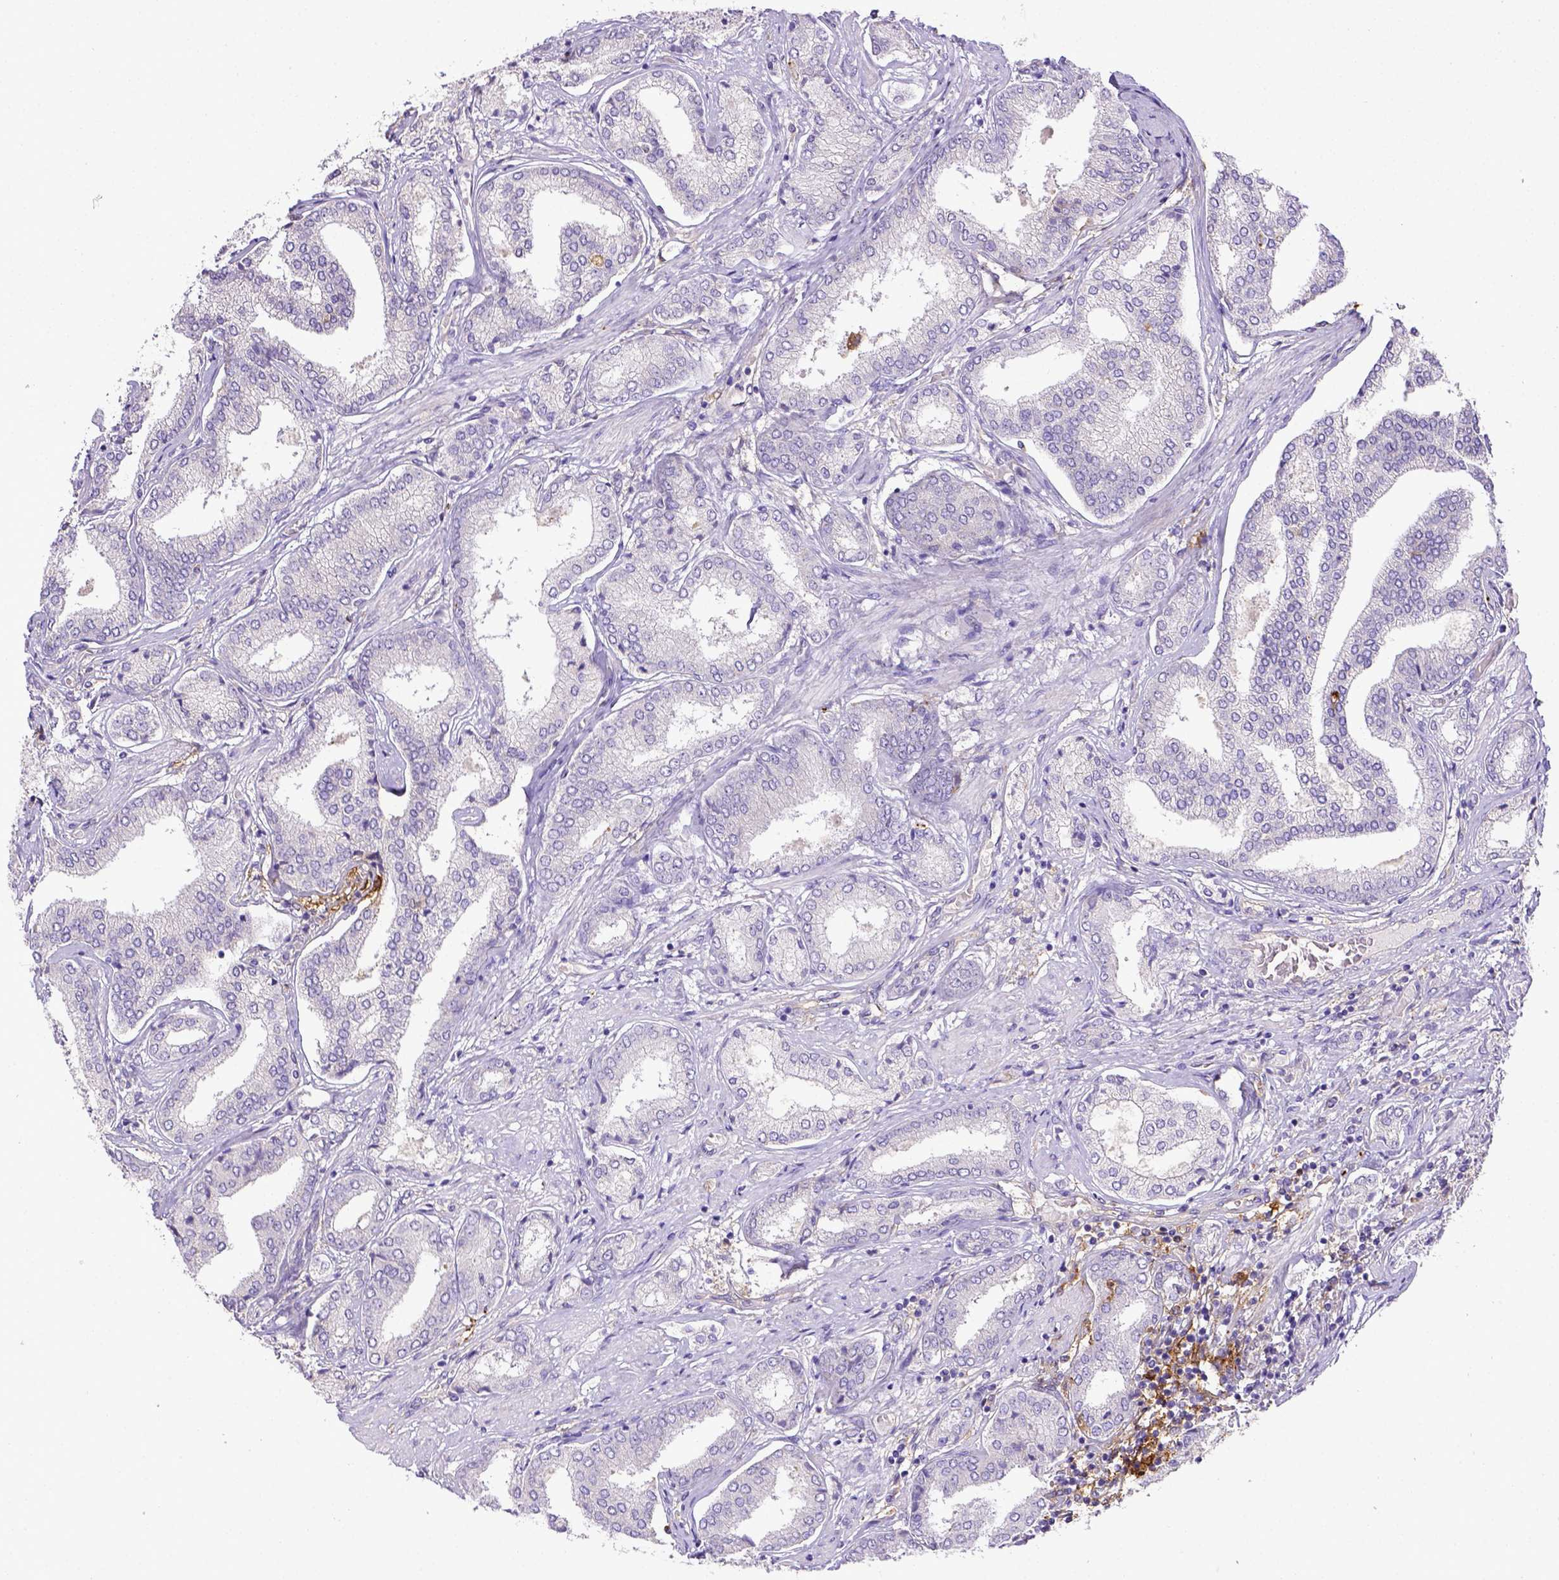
{"staining": {"intensity": "negative", "quantity": "none", "location": "none"}, "tissue": "prostate cancer", "cell_type": "Tumor cells", "image_type": "cancer", "snomed": [{"axis": "morphology", "description": "Adenocarcinoma, NOS"}, {"axis": "topography", "description": "Prostate"}], "caption": "Immunohistochemistry of prostate cancer reveals no expression in tumor cells.", "gene": "CD40", "patient": {"sex": "male", "age": 63}}